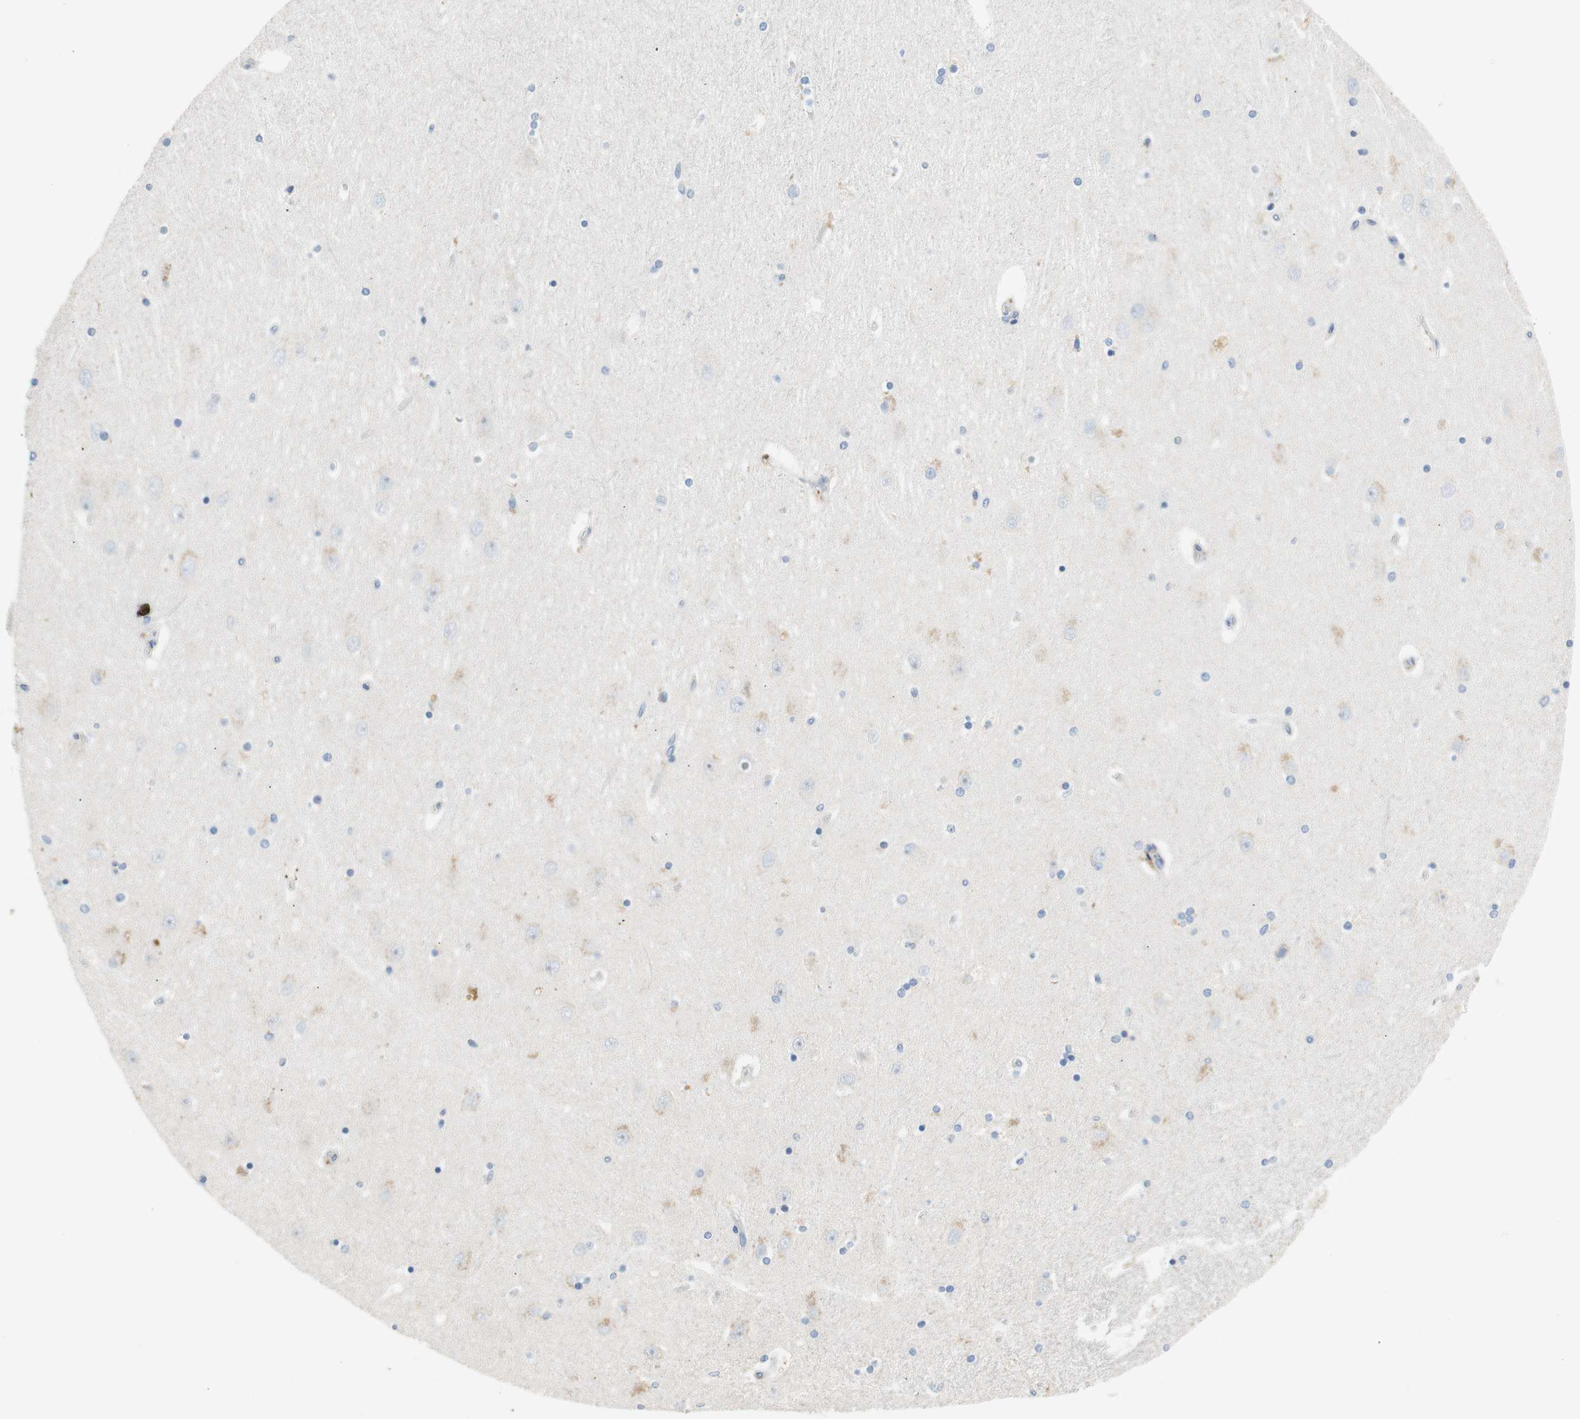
{"staining": {"intensity": "negative", "quantity": "none", "location": "none"}, "tissue": "hippocampus", "cell_type": "Glial cells", "image_type": "normal", "snomed": [{"axis": "morphology", "description": "Normal tissue, NOS"}, {"axis": "topography", "description": "Hippocampus"}], "caption": "A high-resolution photomicrograph shows IHC staining of unremarkable hippocampus, which demonstrates no significant expression in glial cells.", "gene": "CCM2L", "patient": {"sex": "female", "age": 54}}